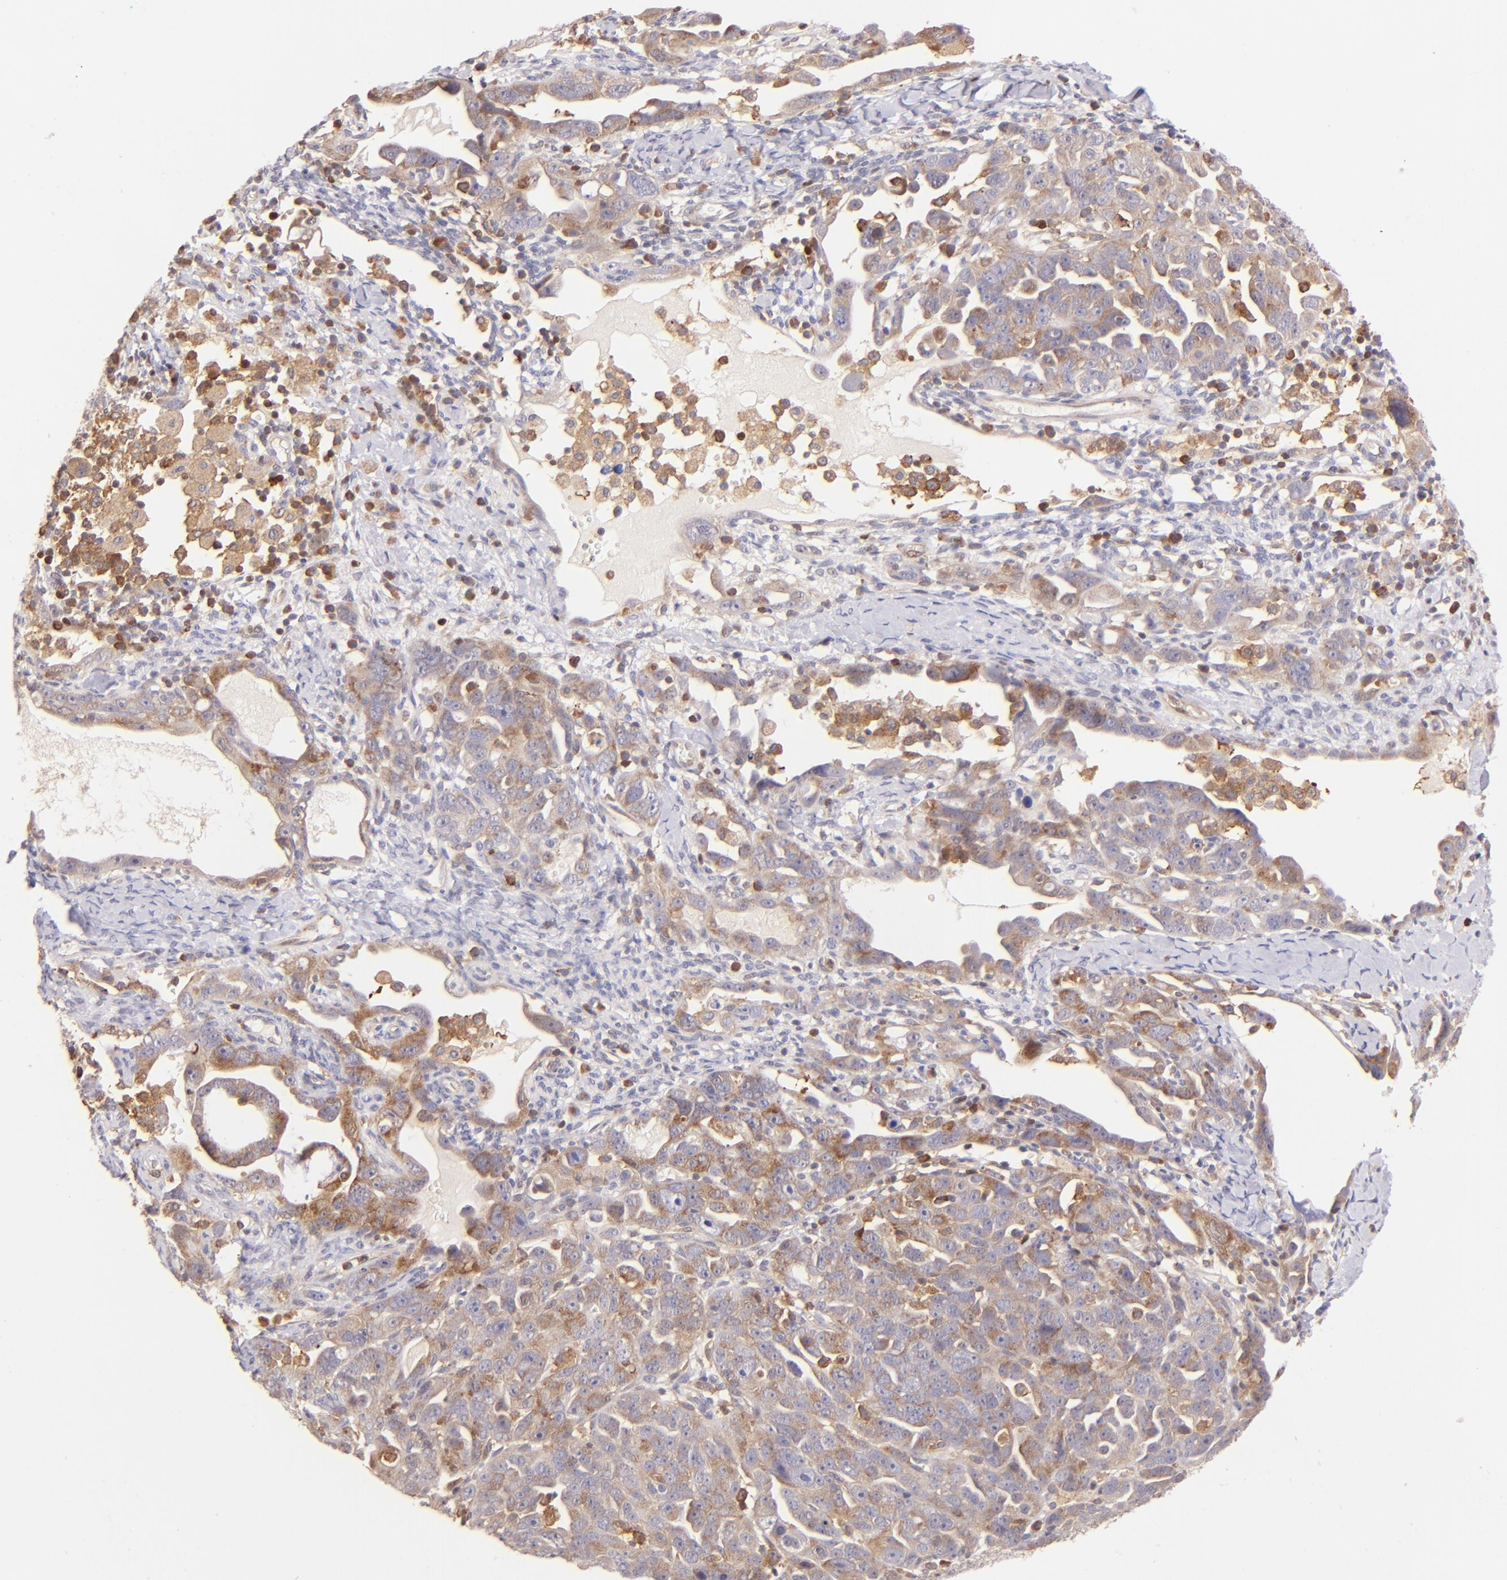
{"staining": {"intensity": "moderate", "quantity": ">75%", "location": "cytoplasmic/membranous"}, "tissue": "ovarian cancer", "cell_type": "Tumor cells", "image_type": "cancer", "snomed": [{"axis": "morphology", "description": "Cystadenocarcinoma, serous, NOS"}, {"axis": "topography", "description": "Ovary"}], "caption": "The immunohistochemical stain shows moderate cytoplasmic/membranous positivity in tumor cells of serous cystadenocarcinoma (ovarian) tissue.", "gene": "BTK", "patient": {"sex": "female", "age": 66}}